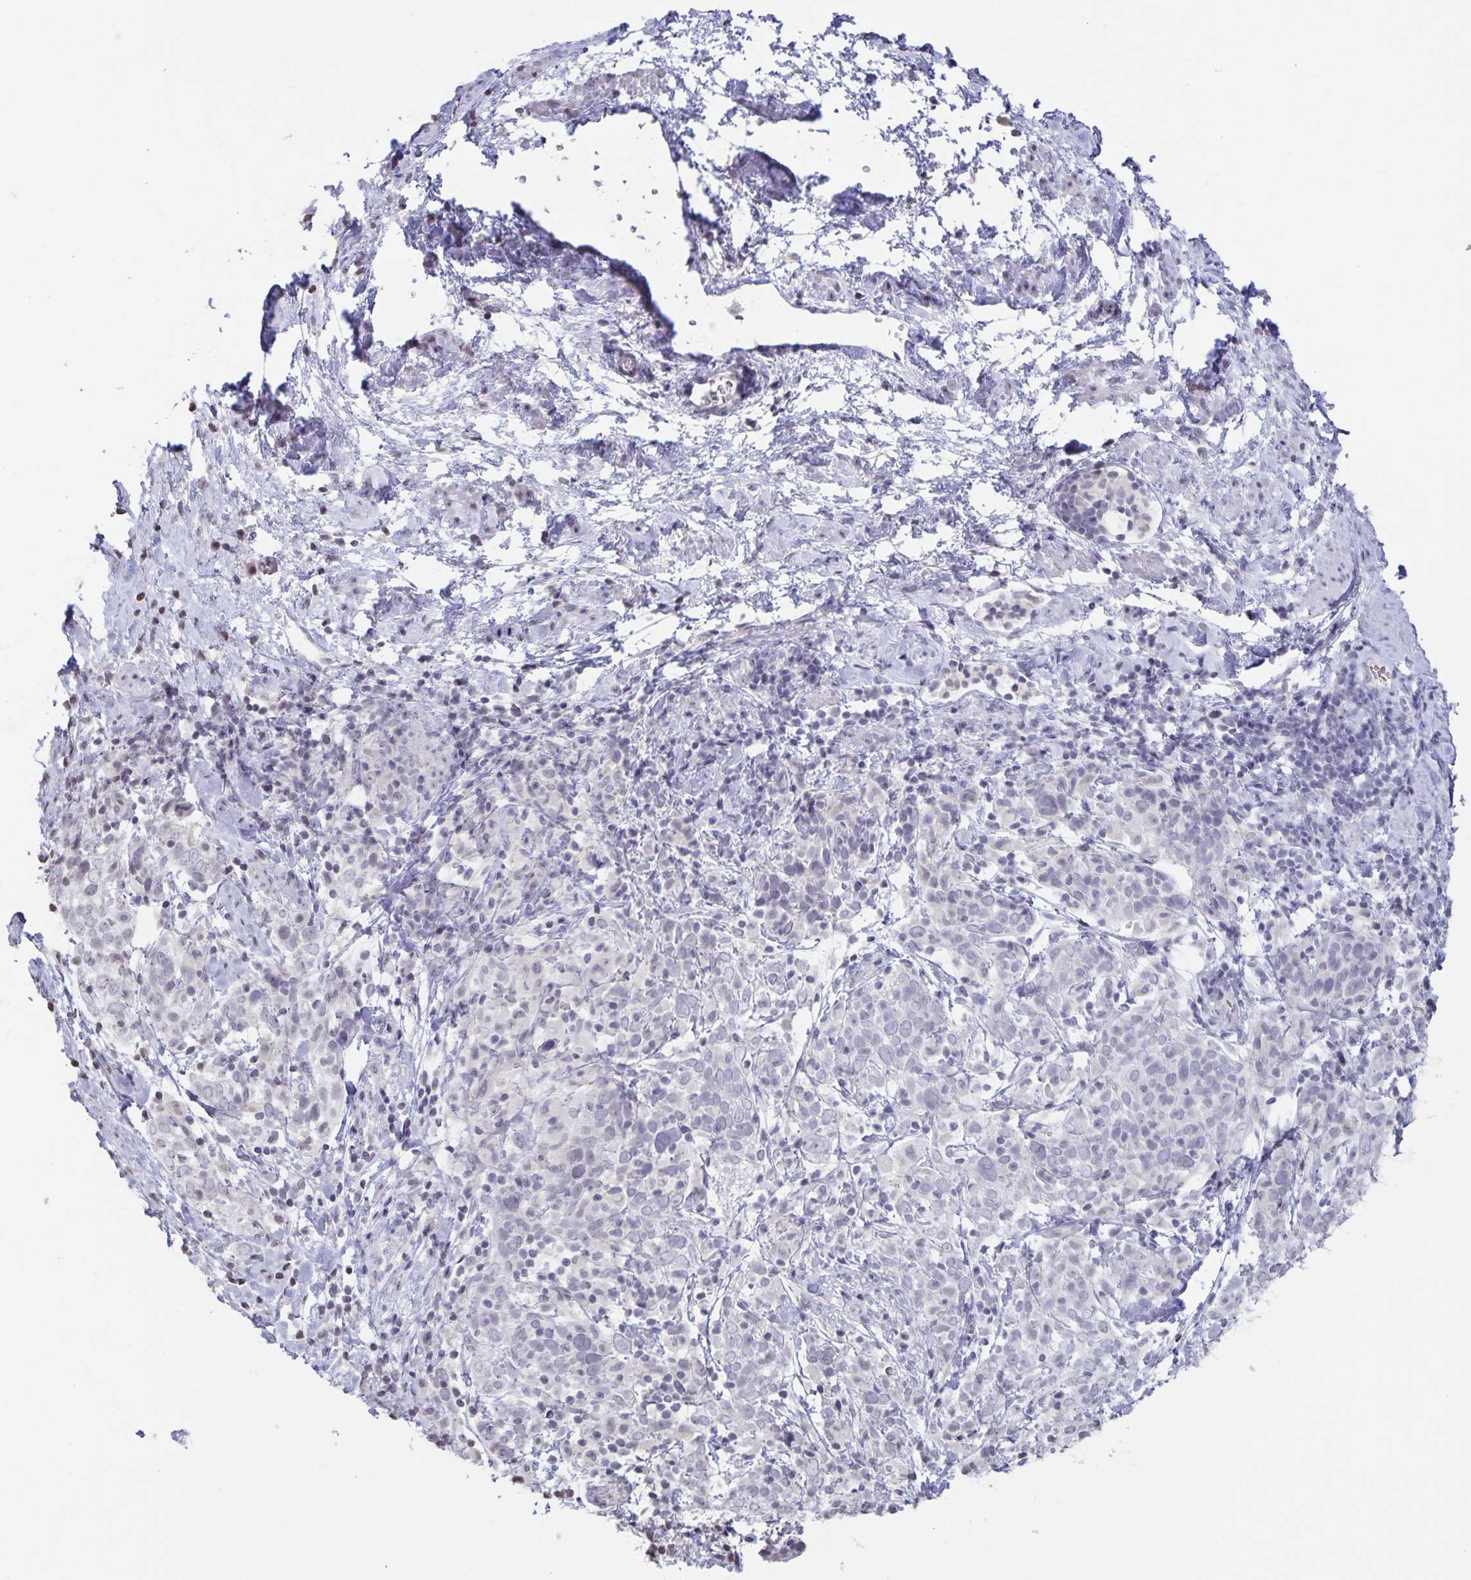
{"staining": {"intensity": "negative", "quantity": "none", "location": "none"}, "tissue": "cervical cancer", "cell_type": "Tumor cells", "image_type": "cancer", "snomed": [{"axis": "morphology", "description": "Squamous cell carcinoma, NOS"}, {"axis": "topography", "description": "Cervix"}], "caption": "Micrograph shows no significant protein staining in tumor cells of cervical cancer (squamous cell carcinoma).", "gene": "AQP4", "patient": {"sex": "female", "age": 61}}